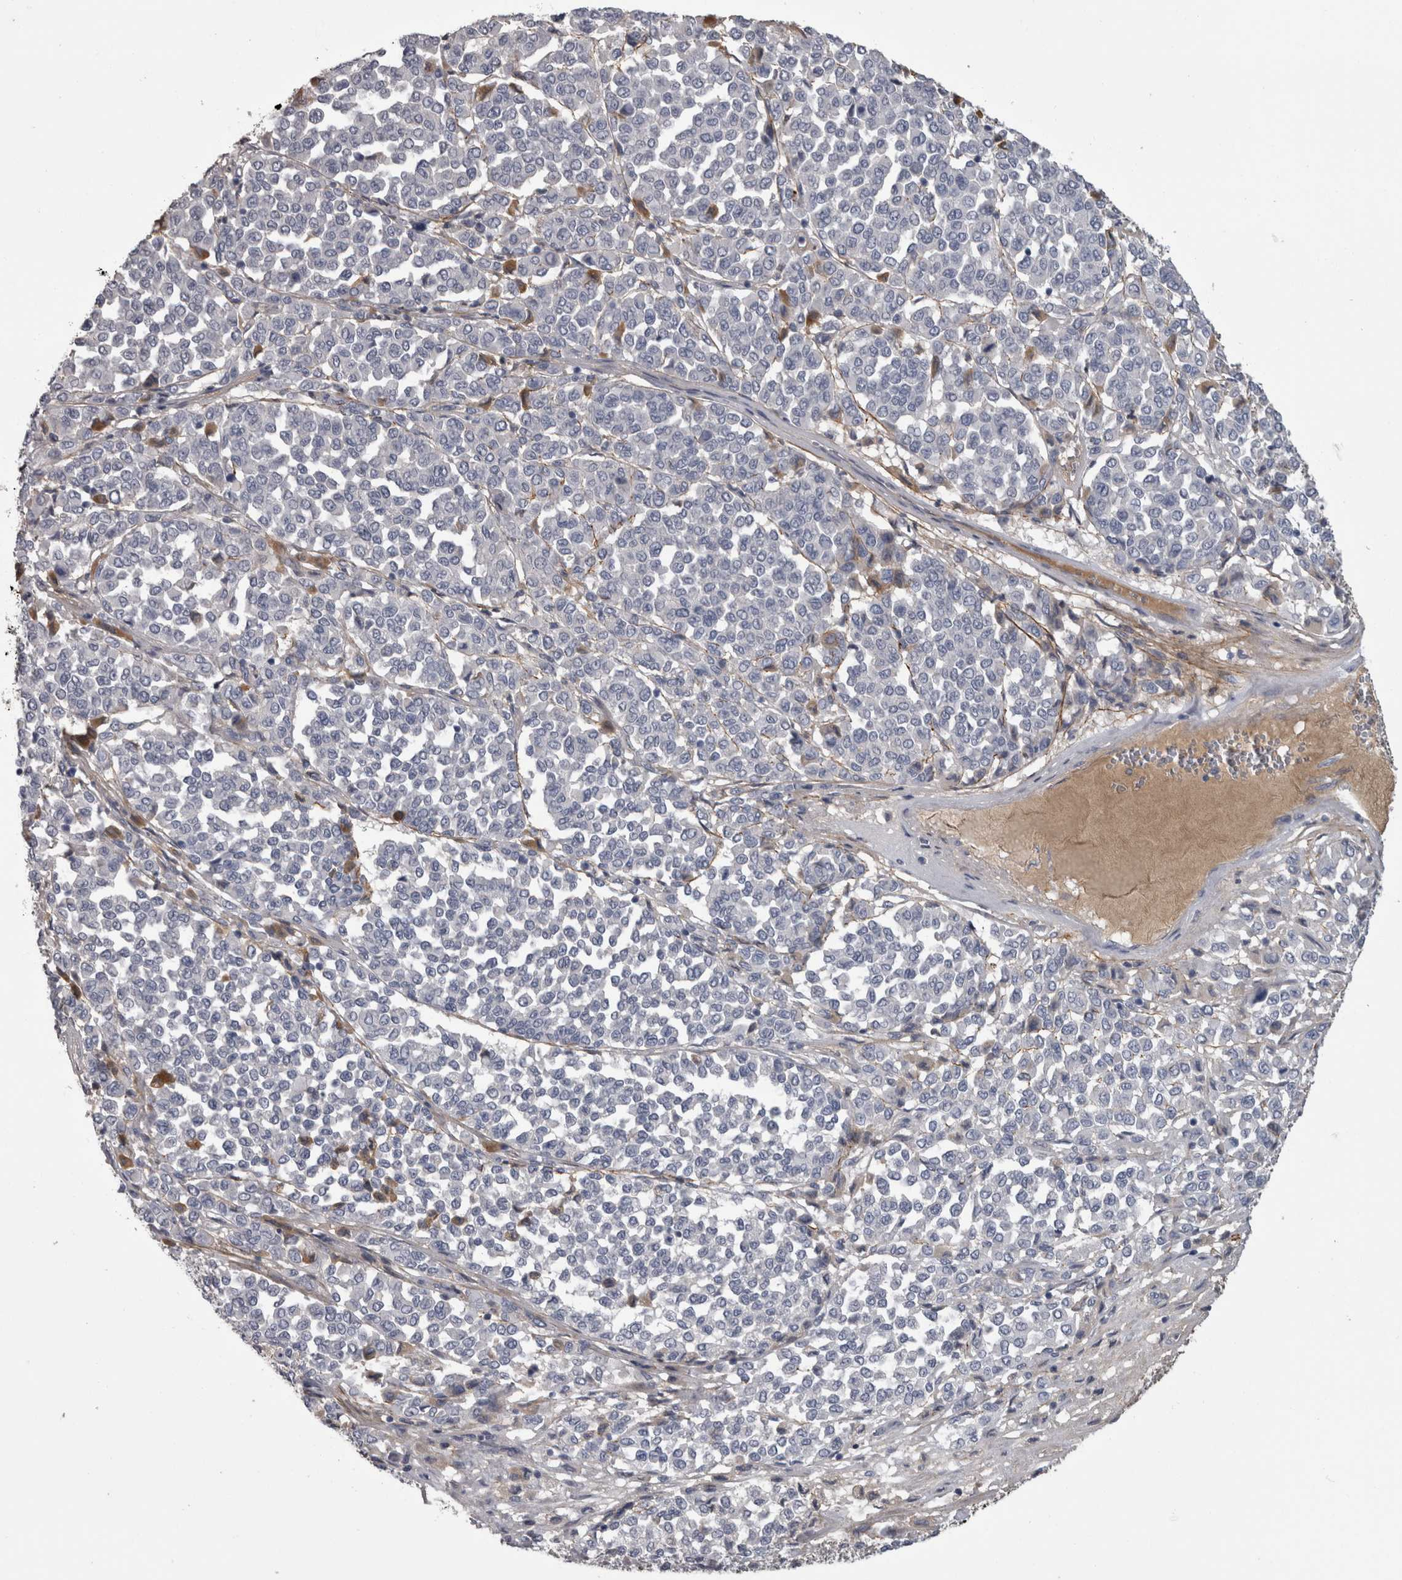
{"staining": {"intensity": "negative", "quantity": "none", "location": "none"}, "tissue": "melanoma", "cell_type": "Tumor cells", "image_type": "cancer", "snomed": [{"axis": "morphology", "description": "Malignant melanoma, Metastatic site"}, {"axis": "topography", "description": "Pancreas"}], "caption": "The histopathology image demonstrates no significant expression in tumor cells of malignant melanoma (metastatic site).", "gene": "EFEMP2", "patient": {"sex": "female", "age": 30}}